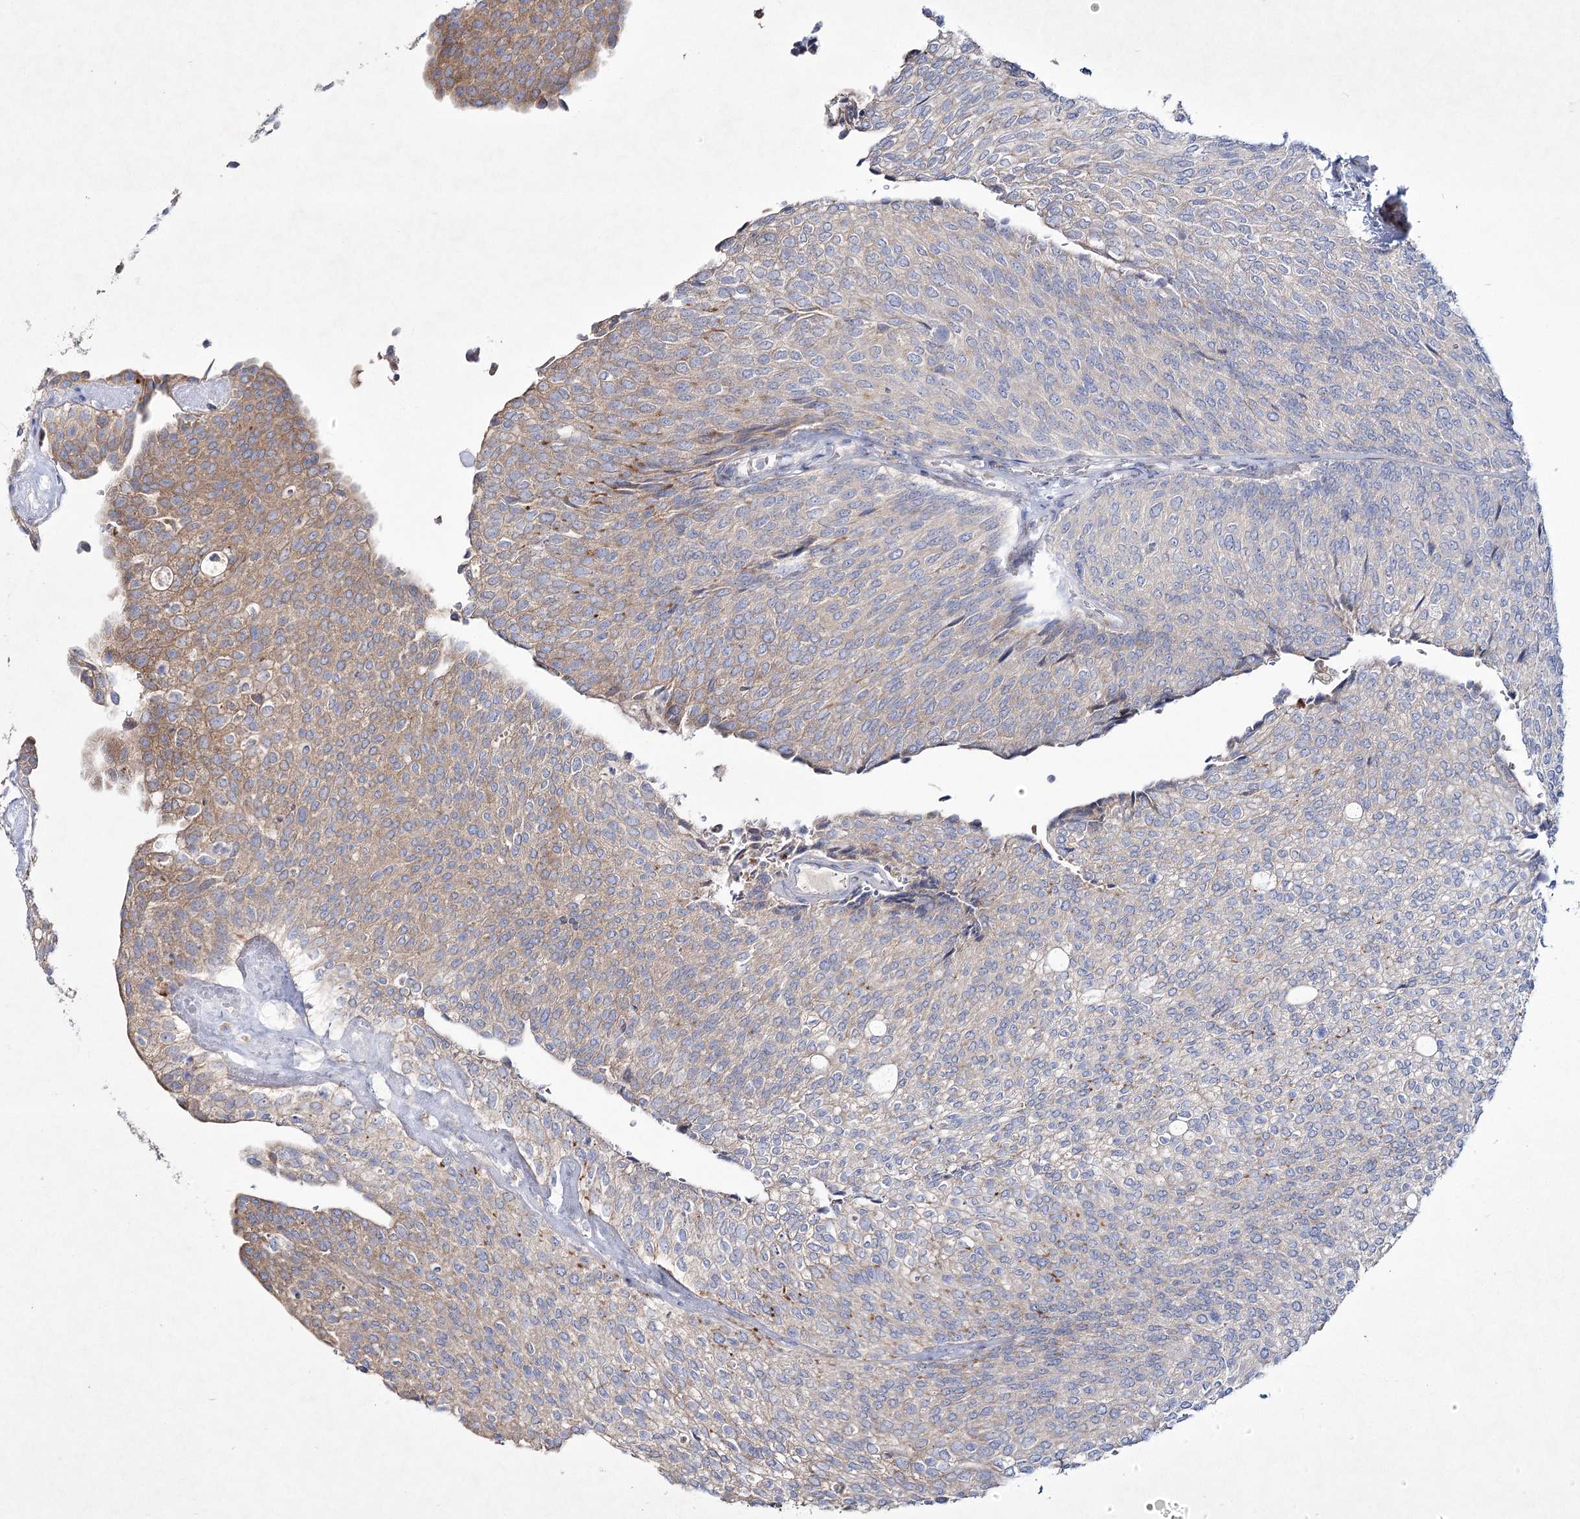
{"staining": {"intensity": "moderate", "quantity": "25%-75%", "location": "cytoplasmic/membranous"}, "tissue": "urothelial cancer", "cell_type": "Tumor cells", "image_type": "cancer", "snomed": [{"axis": "morphology", "description": "Urothelial carcinoma, Low grade"}, {"axis": "topography", "description": "Urinary bladder"}], "caption": "DAB (3,3'-diaminobenzidine) immunohistochemical staining of urothelial carcinoma (low-grade) demonstrates moderate cytoplasmic/membranous protein expression in about 25%-75% of tumor cells.", "gene": "ARFGEF3", "patient": {"sex": "female", "age": 79}}